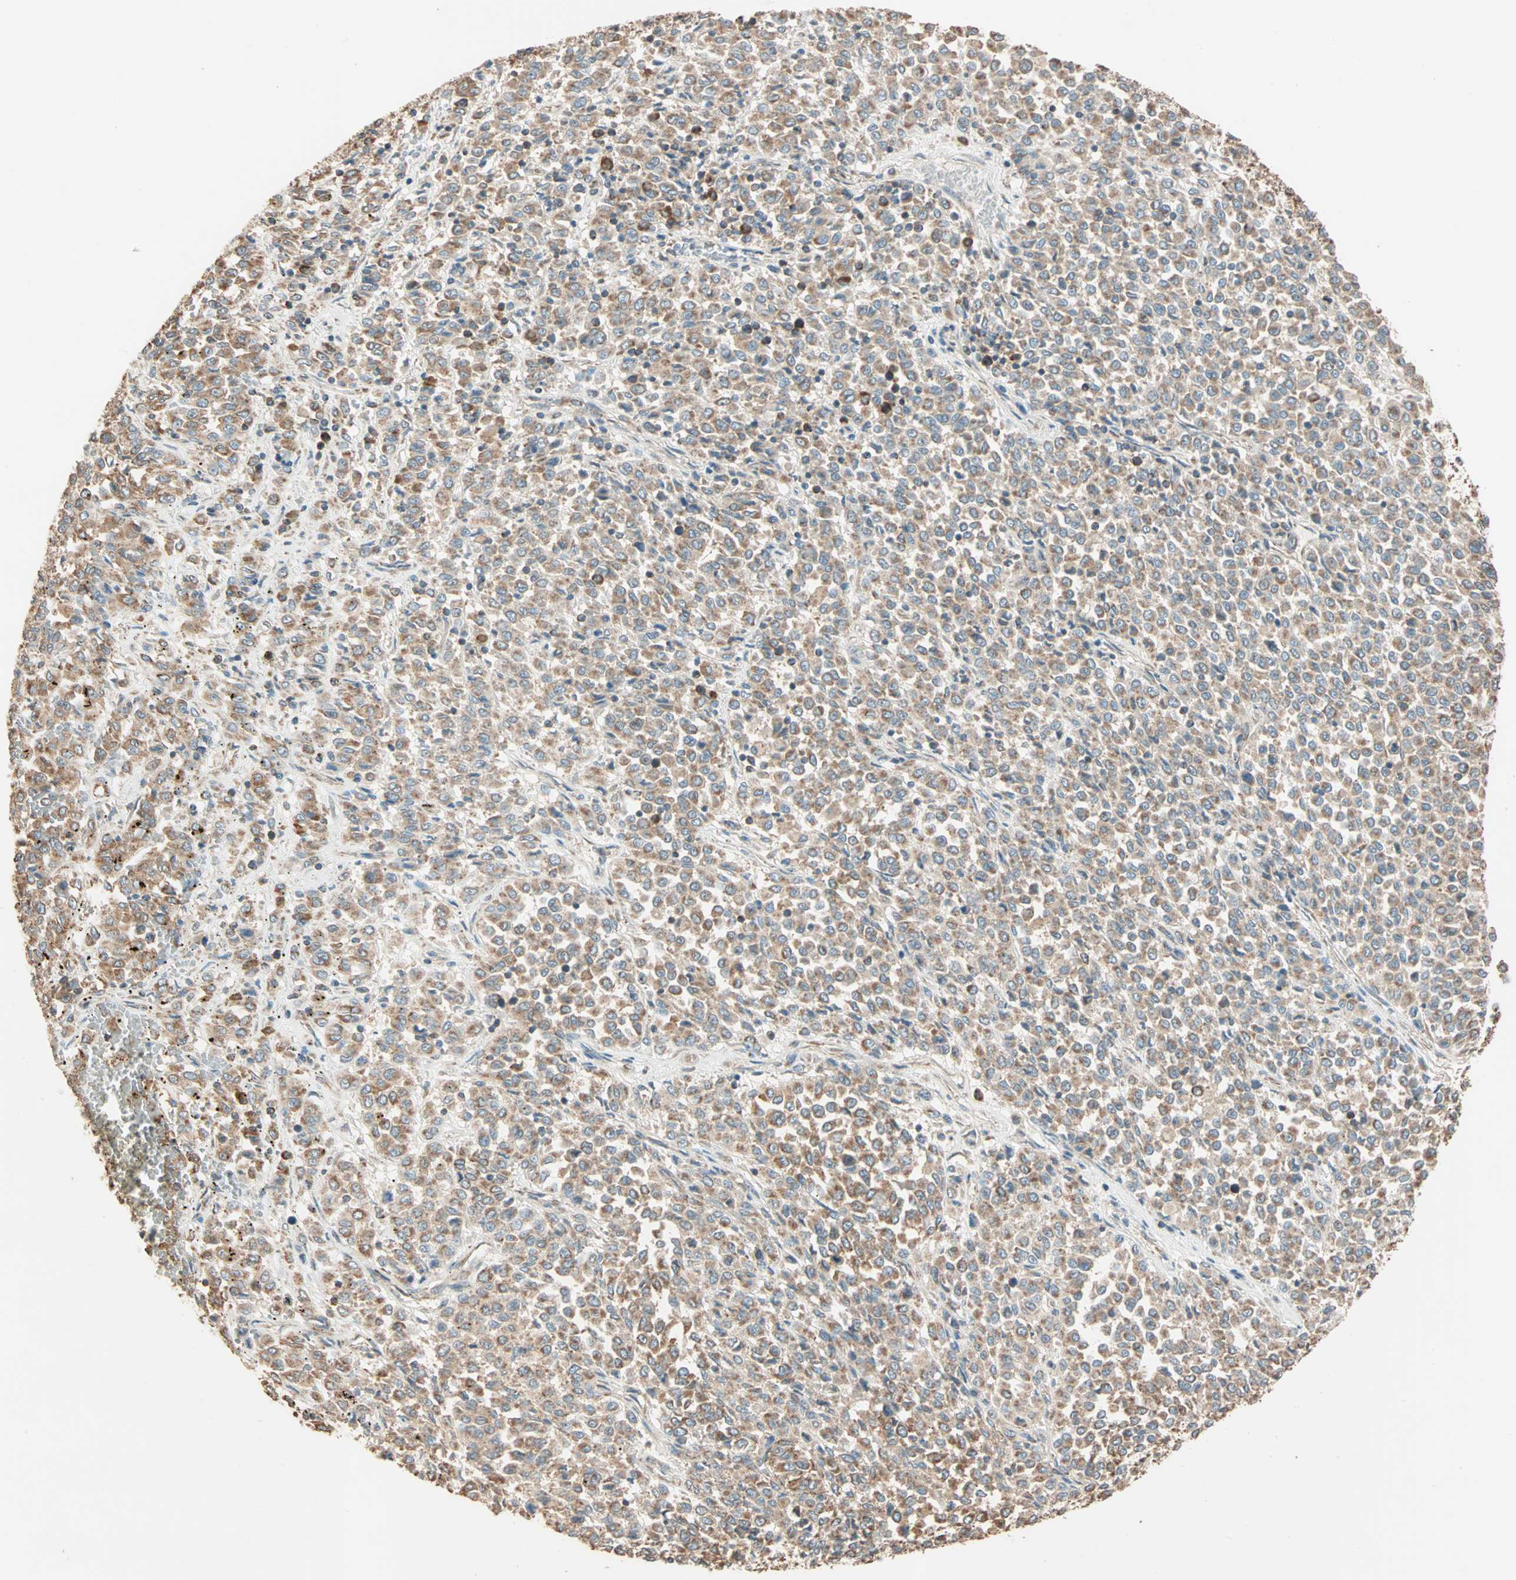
{"staining": {"intensity": "moderate", "quantity": ">75%", "location": "cytoplasmic/membranous"}, "tissue": "melanoma", "cell_type": "Tumor cells", "image_type": "cancer", "snomed": [{"axis": "morphology", "description": "Malignant melanoma, Metastatic site"}, {"axis": "topography", "description": "Pancreas"}], "caption": "This photomicrograph reveals immunohistochemistry staining of human melanoma, with medium moderate cytoplasmic/membranous staining in about >75% of tumor cells.", "gene": "EIF4G2", "patient": {"sex": "female", "age": 30}}